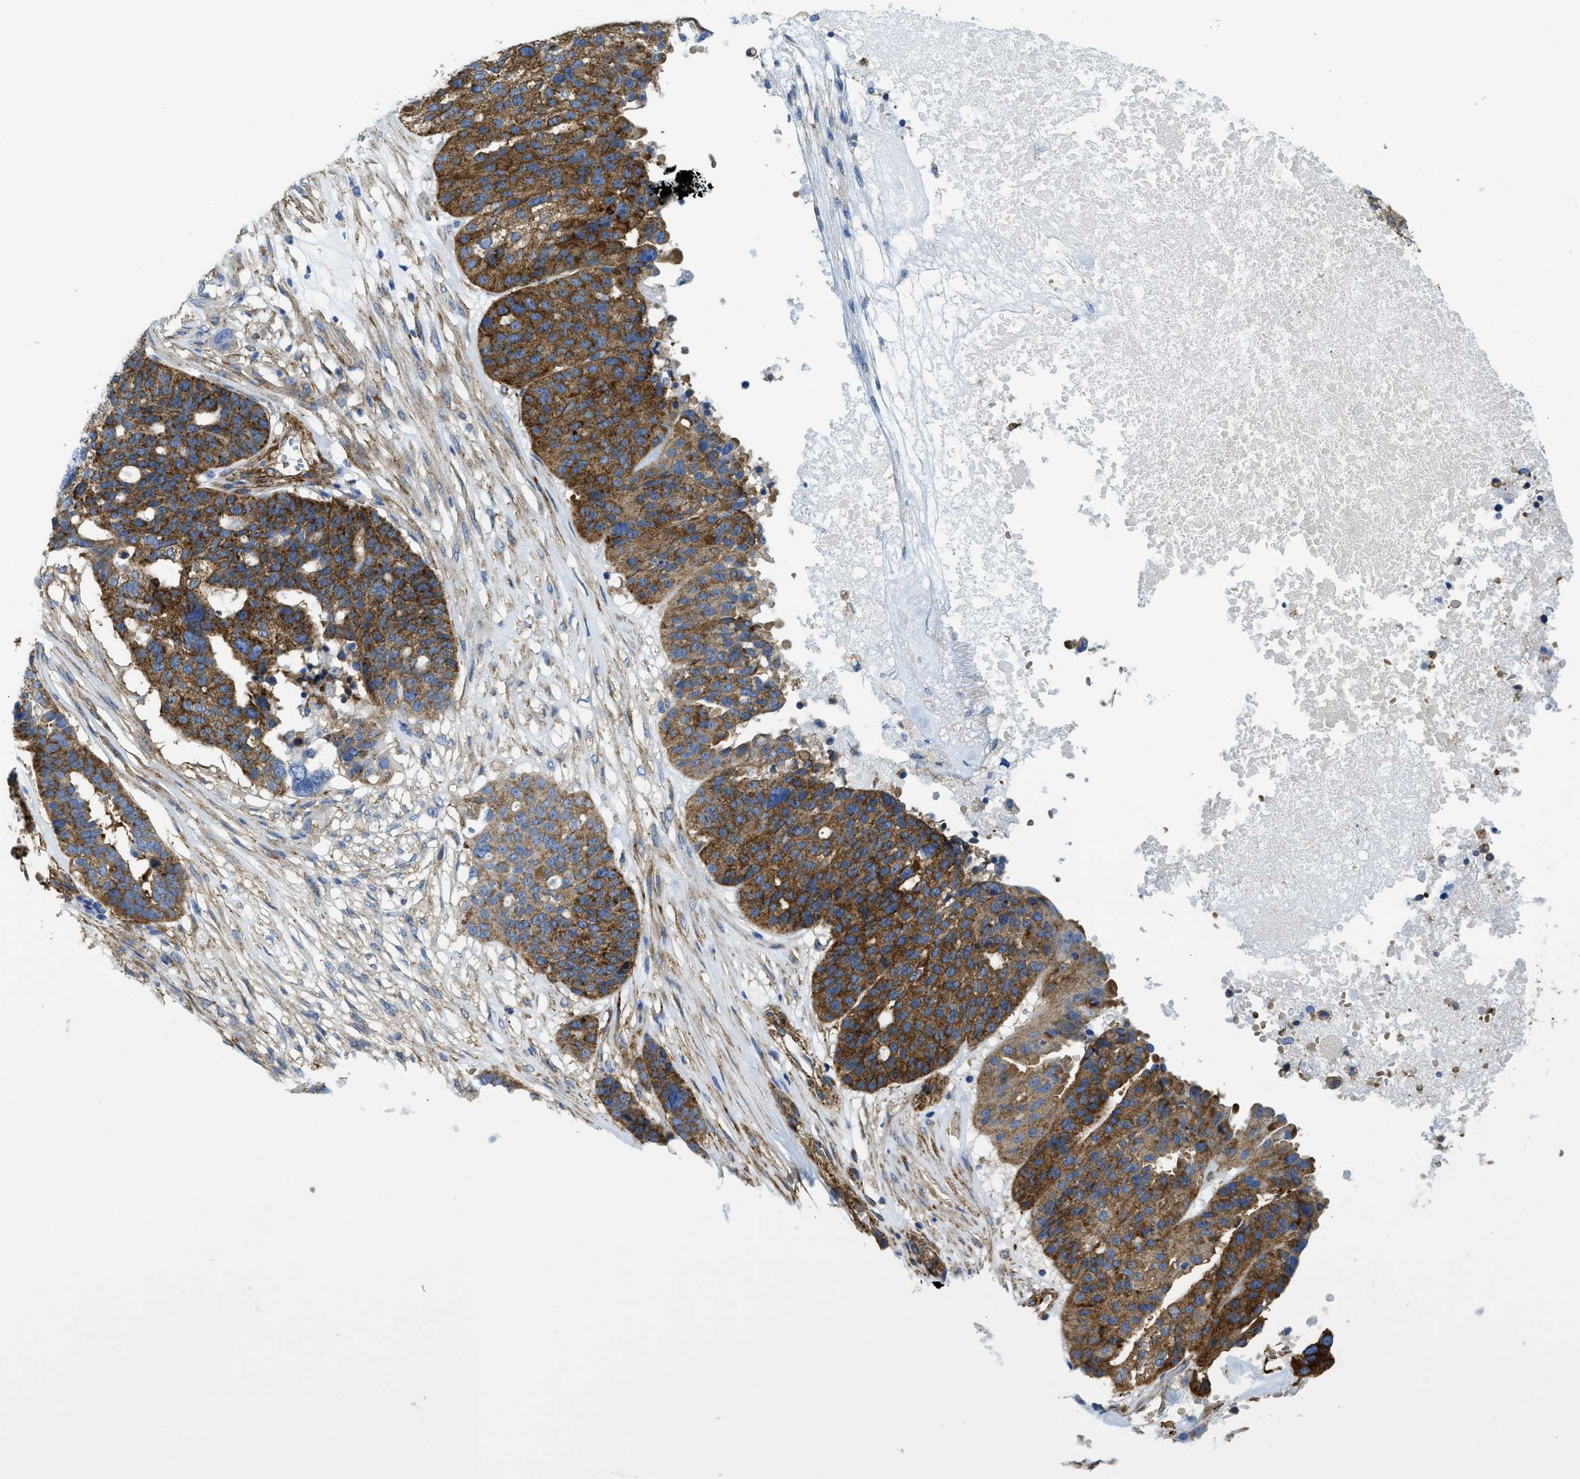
{"staining": {"intensity": "strong", "quantity": ">75%", "location": "cytoplasmic/membranous"}, "tissue": "ovarian cancer", "cell_type": "Tumor cells", "image_type": "cancer", "snomed": [{"axis": "morphology", "description": "Cystadenocarcinoma, serous, NOS"}, {"axis": "topography", "description": "Ovary"}], "caption": "This photomicrograph demonstrates immunohistochemistry (IHC) staining of human ovarian serous cystadenocarcinoma, with high strong cytoplasmic/membranous staining in approximately >75% of tumor cells.", "gene": "HIP1", "patient": {"sex": "female", "age": 59}}